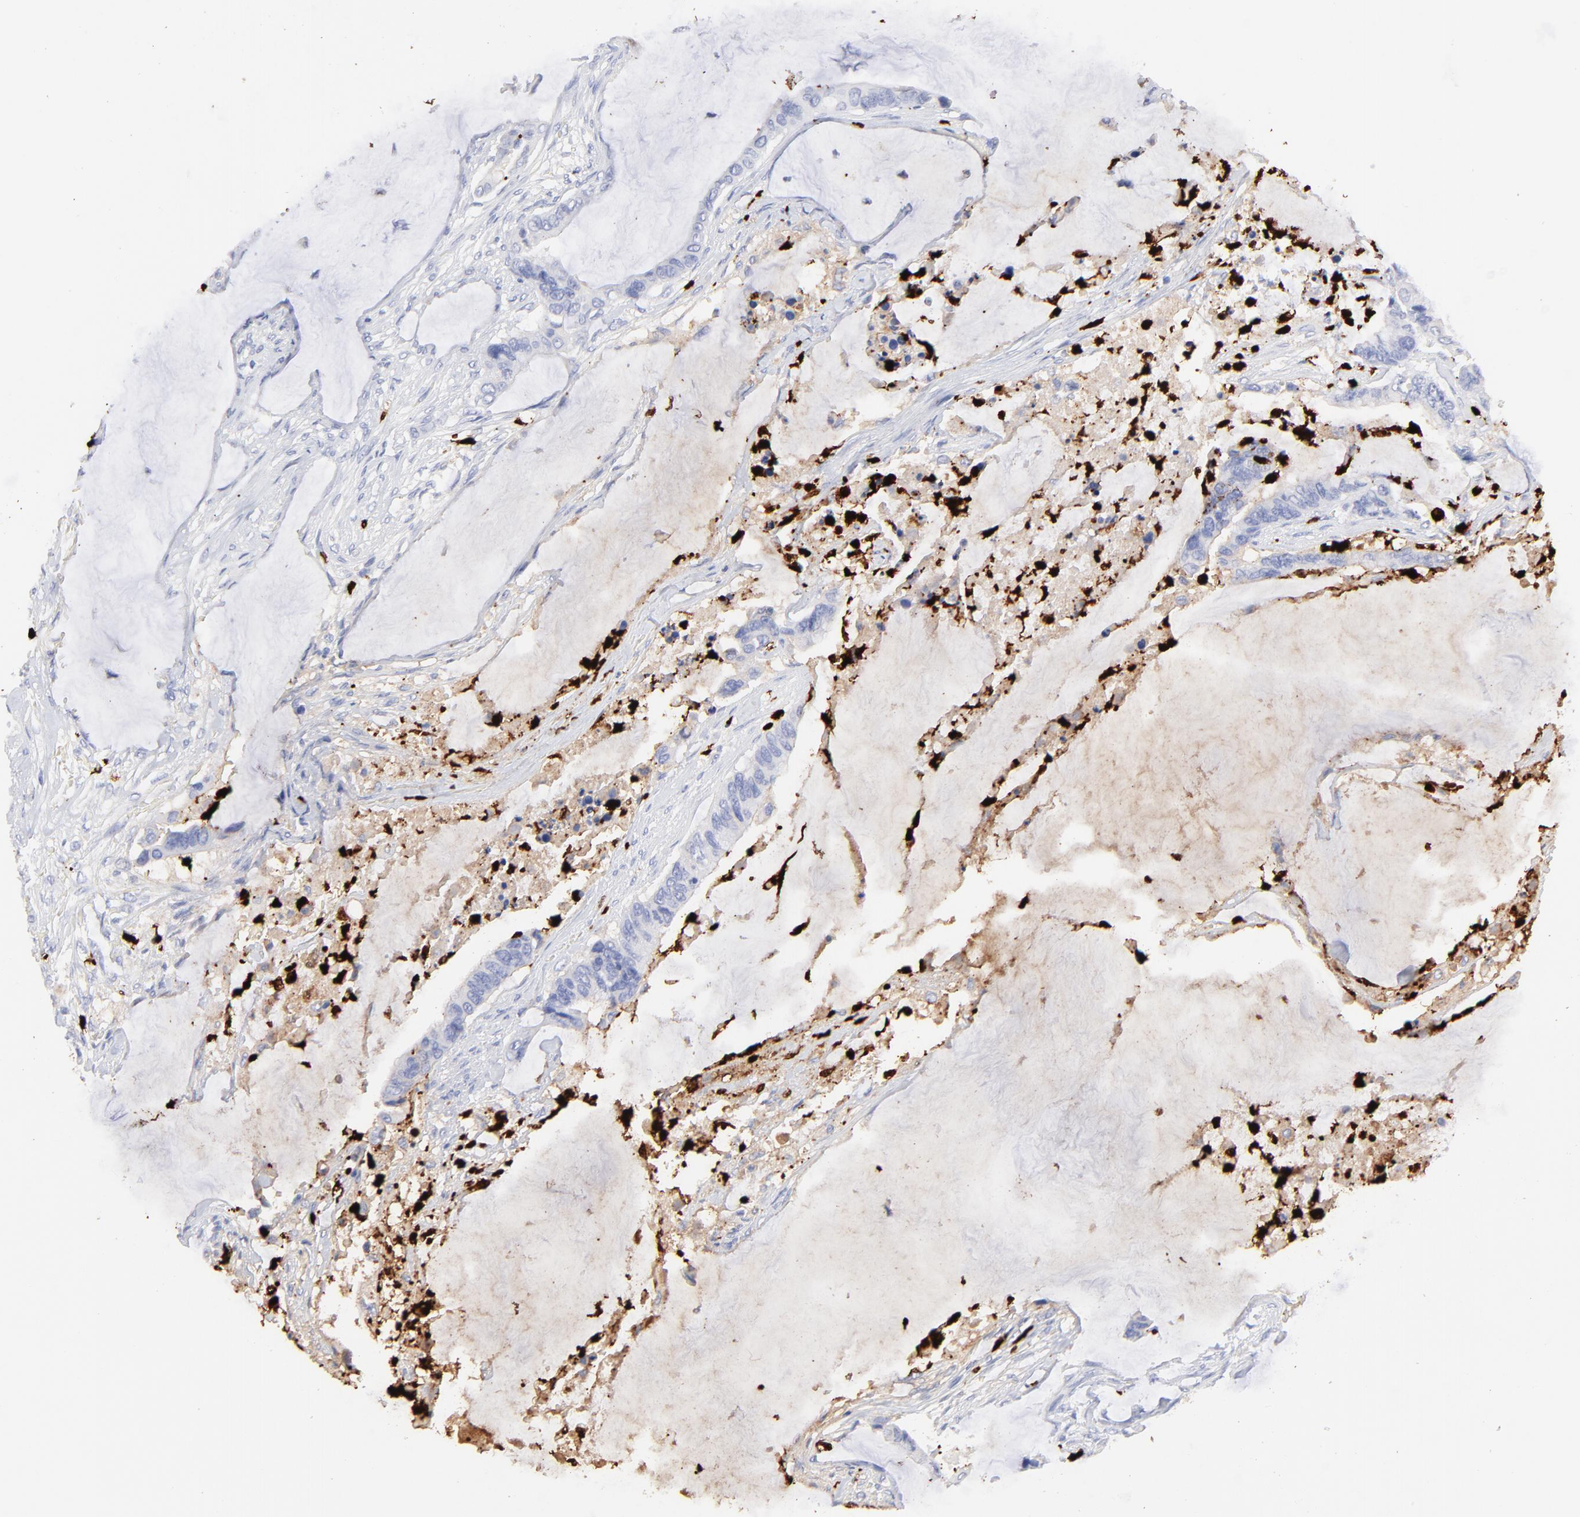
{"staining": {"intensity": "negative", "quantity": "none", "location": "none"}, "tissue": "colorectal cancer", "cell_type": "Tumor cells", "image_type": "cancer", "snomed": [{"axis": "morphology", "description": "Adenocarcinoma, NOS"}, {"axis": "topography", "description": "Rectum"}], "caption": "An IHC image of colorectal cancer (adenocarcinoma) is shown. There is no staining in tumor cells of colorectal cancer (adenocarcinoma).", "gene": "S100A12", "patient": {"sex": "female", "age": 59}}